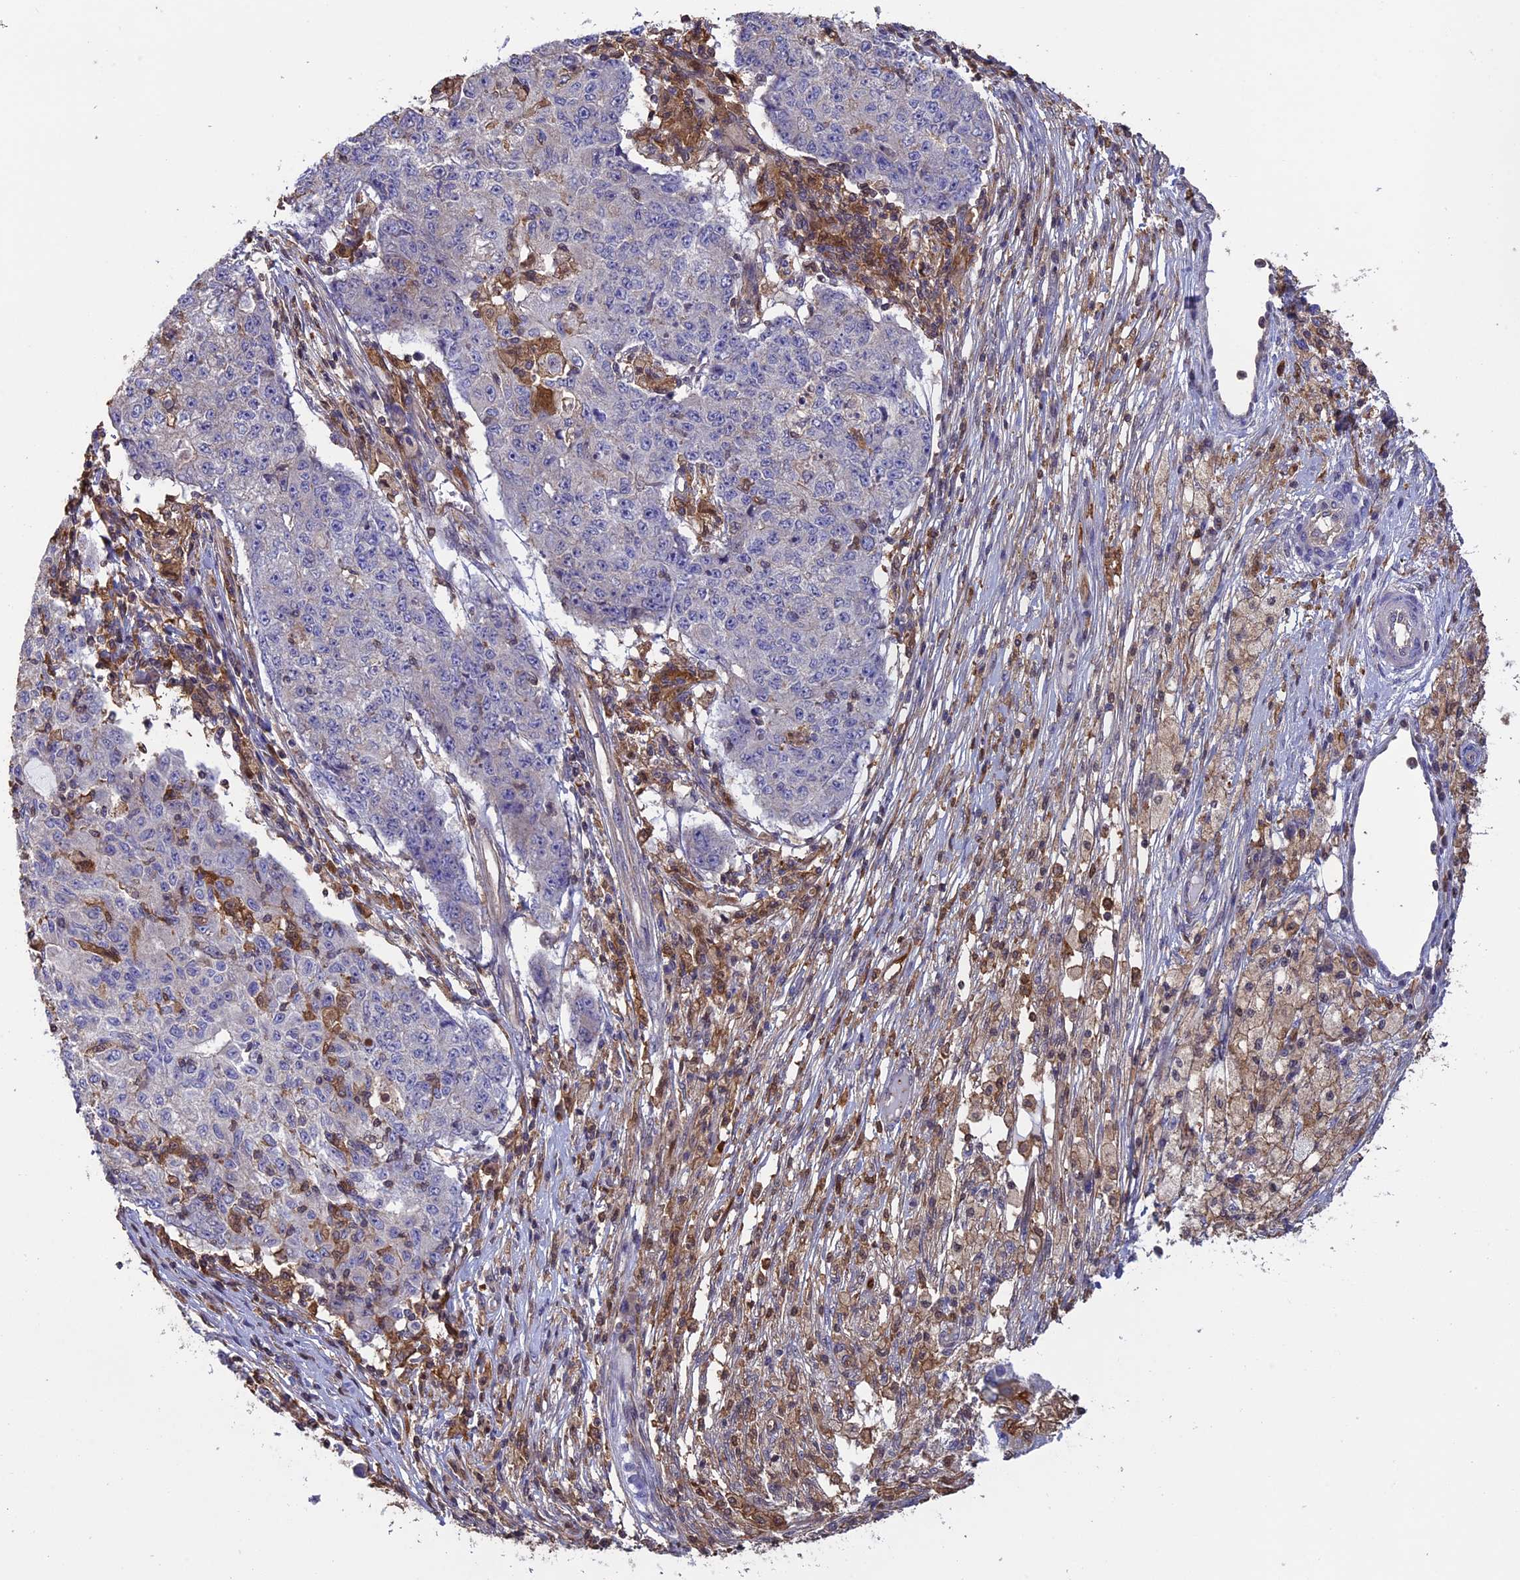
{"staining": {"intensity": "negative", "quantity": "none", "location": "none"}, "tissue": "ovarian cancer", "cell_type": "Tumor cells", "image_type": "cancer", "snomed": [{"axis": "morphology", "description": "Carcinoma, endometroid"}, {"axis": "topography", "description": "Ovary"}], "caption": "Immunohistochemistry of ovarian endometroid carcinoma demonstrates no expression in tumor cells.", "gene": "ARHGAP18", "patient": {"sex": "female", "age": 42}}